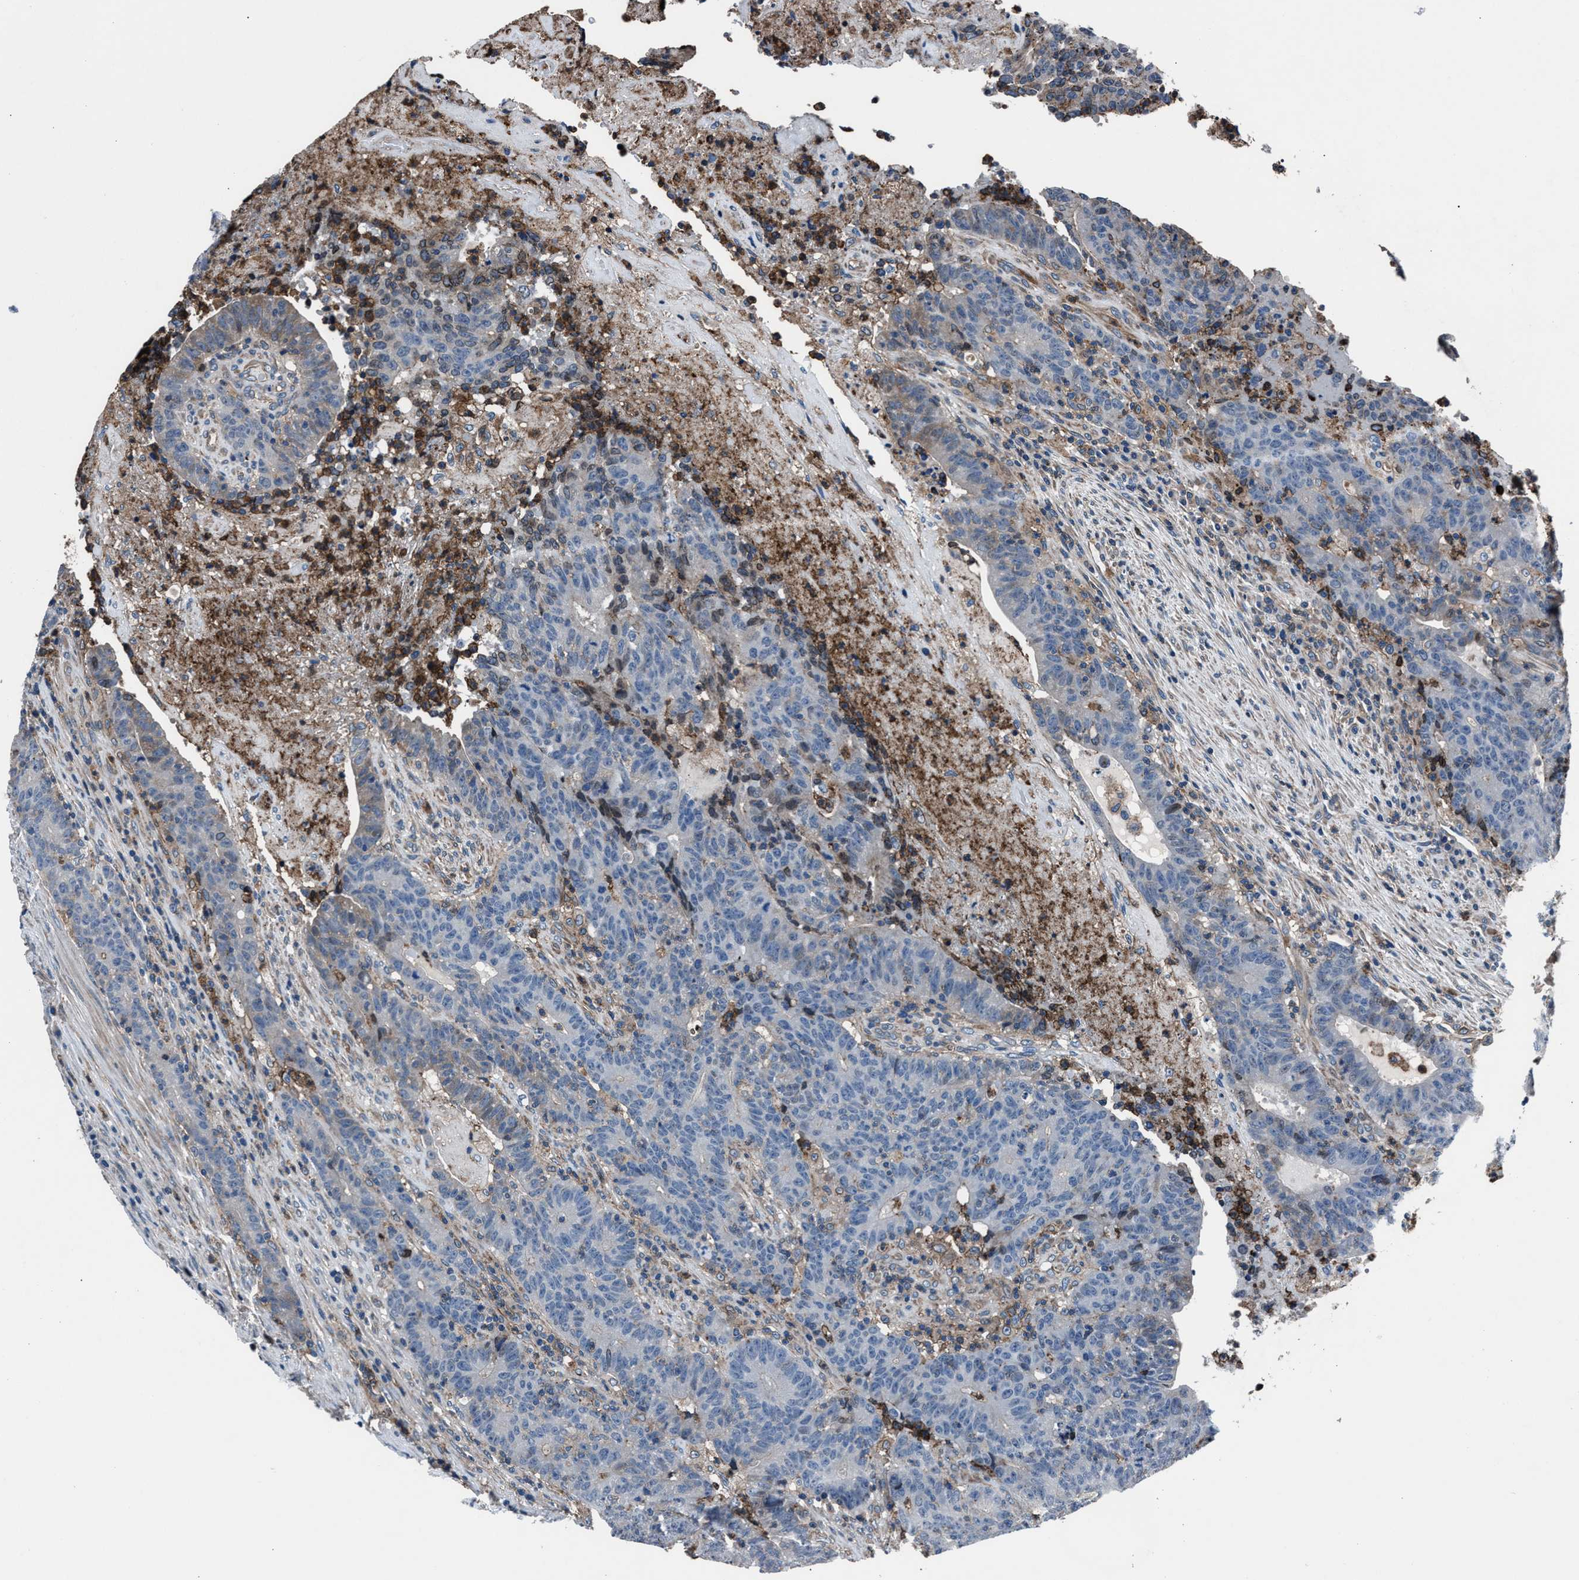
{"staining": {"intensity": "weak", "quantity": "<25%", "location": "cytoplasmic/membranous"}, "tissue": "colorectal cancer", "cell_type": "Tumor cells", "image_type": "cancer", "snomed": [{"axis": "morphology", "description": "Normal tissue, NOS"}, {"axis": "morphology", "description": "Adenocarcinoma, NOS"}, {"axis": "topography", "description": "Colon"}], "caption": "Immunohistochemistry micrograph of neoplastic tissue: colorectal cancer stained with DAB (3,3'-diaminobenzidine) displays no significant protein positivity in tumor cells. (DAB IHC, high magnification).", "gene": "MFSD11", "patient": {"sex": "female", "age": 75}}